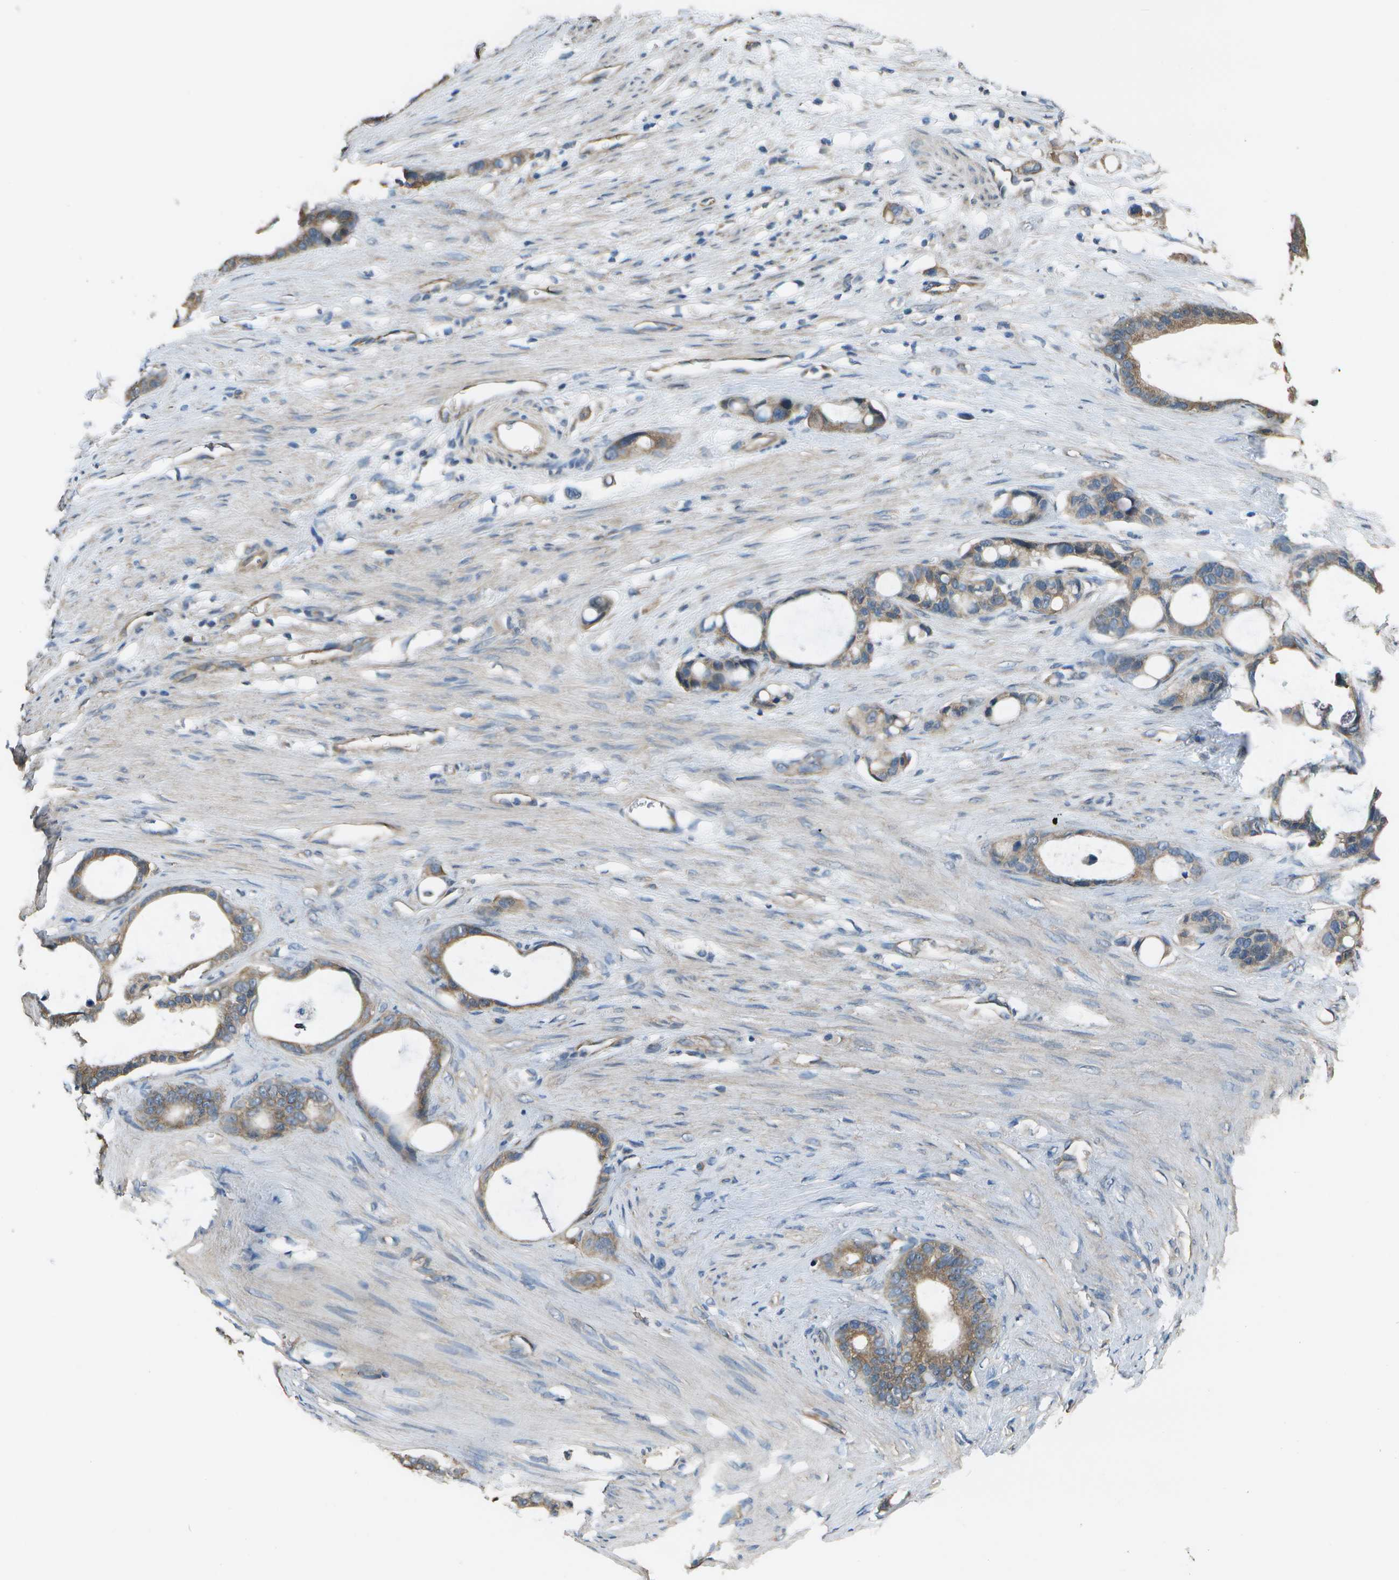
{"staining": {"intensity": "moderate", "quantity": ">75%", "location": "cytoplasmic/membranous"}, "tissue": "stomach cancer", "cell_type": "Tumor cells", "image_type": "cancer", "snomed": [{"axis": "morphology", "description": "Adenocarcinoma, NOS"}, {"axis": "topography", "description": "Stomach"}], "caption": "Immunohistochemistry (IHC) micrograph of human adenocarcinoma (stomach) stained for a protein (brown), which shows medium levels of moderate cytoplasmic/membranous expression in about >75% of tumor cells.", "gene": "CLNS1A", "patient": {"sex": "female", "age": 75}}